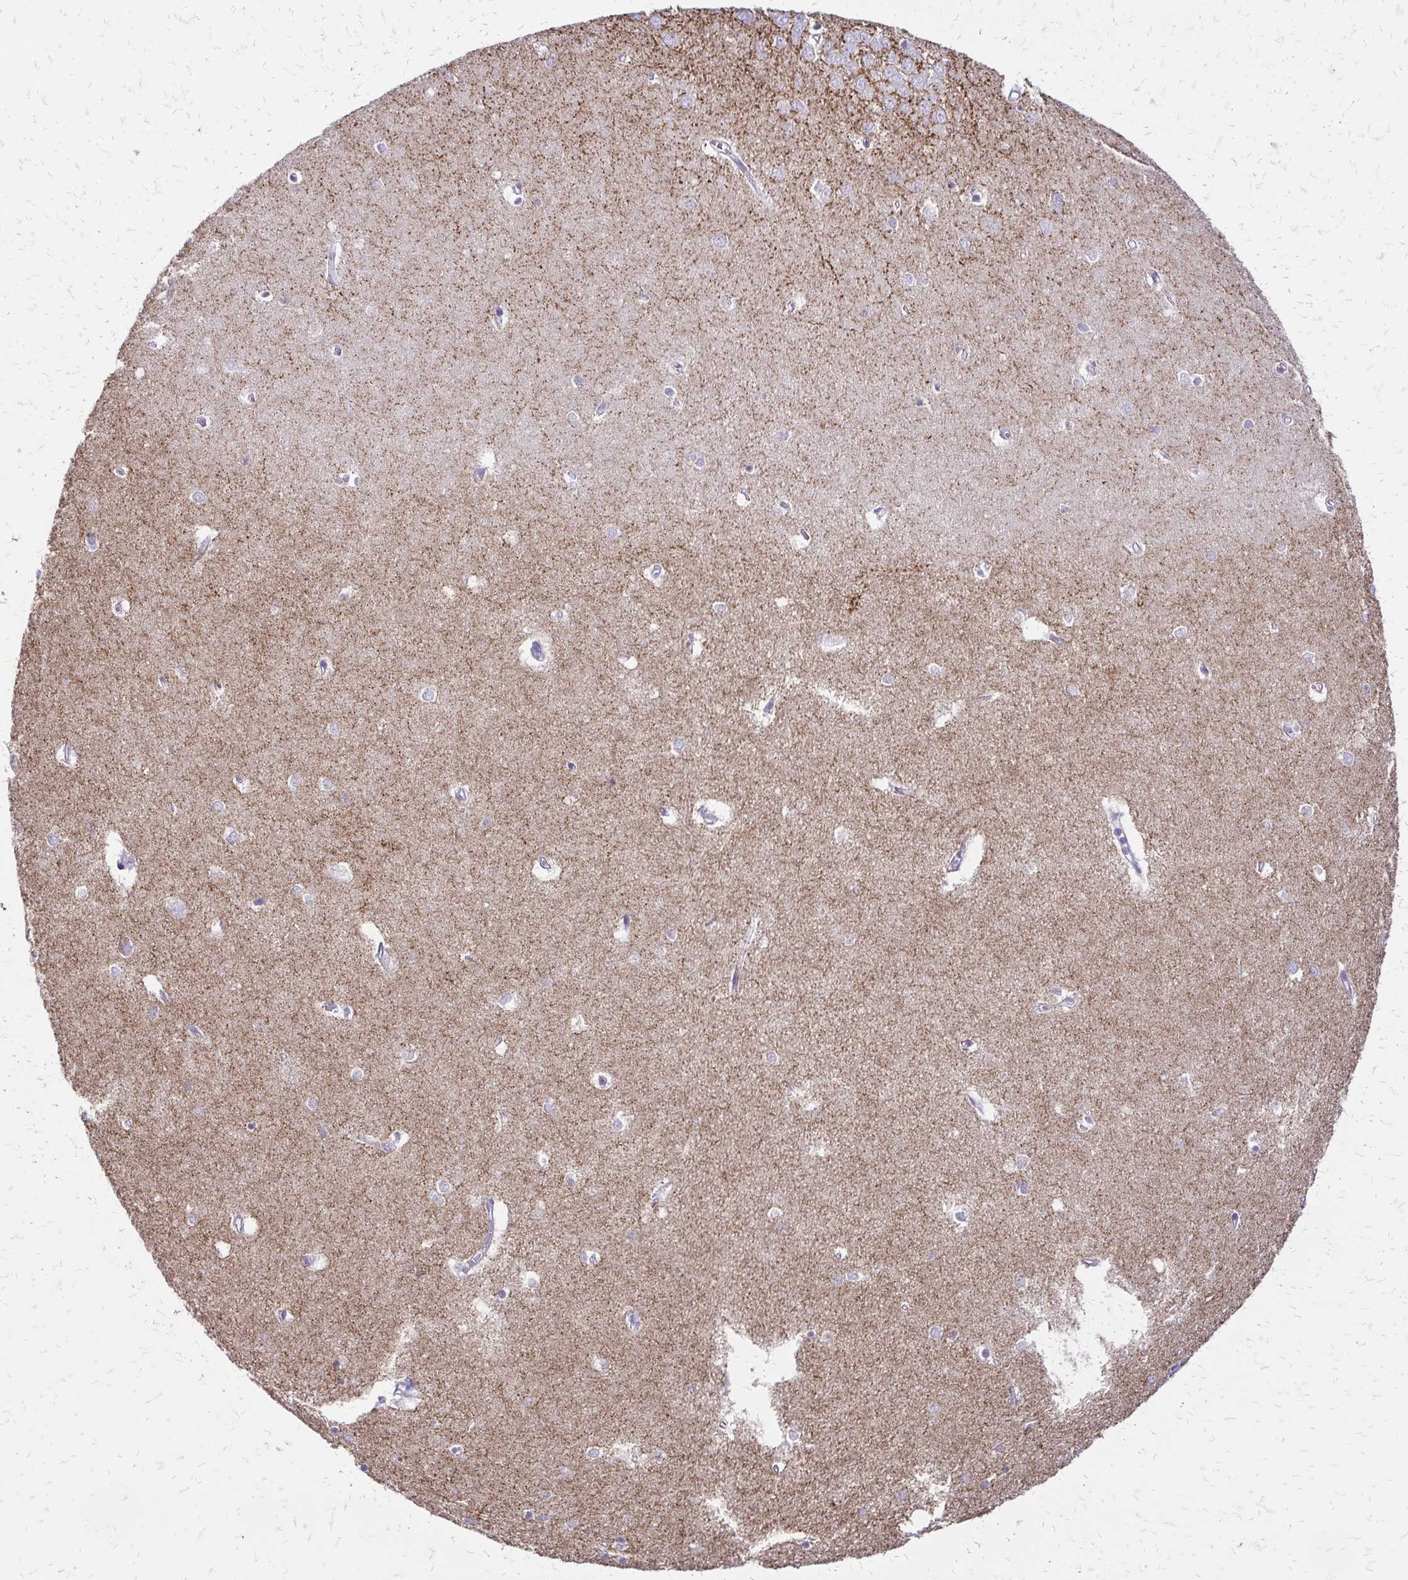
{"staining": {"intensity": "negative", "quantity": "none", "location": "none"}, "tissue": "hippocampus", "cell_type": "Glial cells", "image_type": "normal", "snomed": [{"axis": "morphology", "description": "Normal tissue, NOS"}, {"axis": "topography", "description": "Hippocampus"}], "caption": "This is an IHC image of benign hippocampus. There is no staining in glial cells.", "gene": "SLC32A1", "patient": {"sex": "female", "age": 64}}